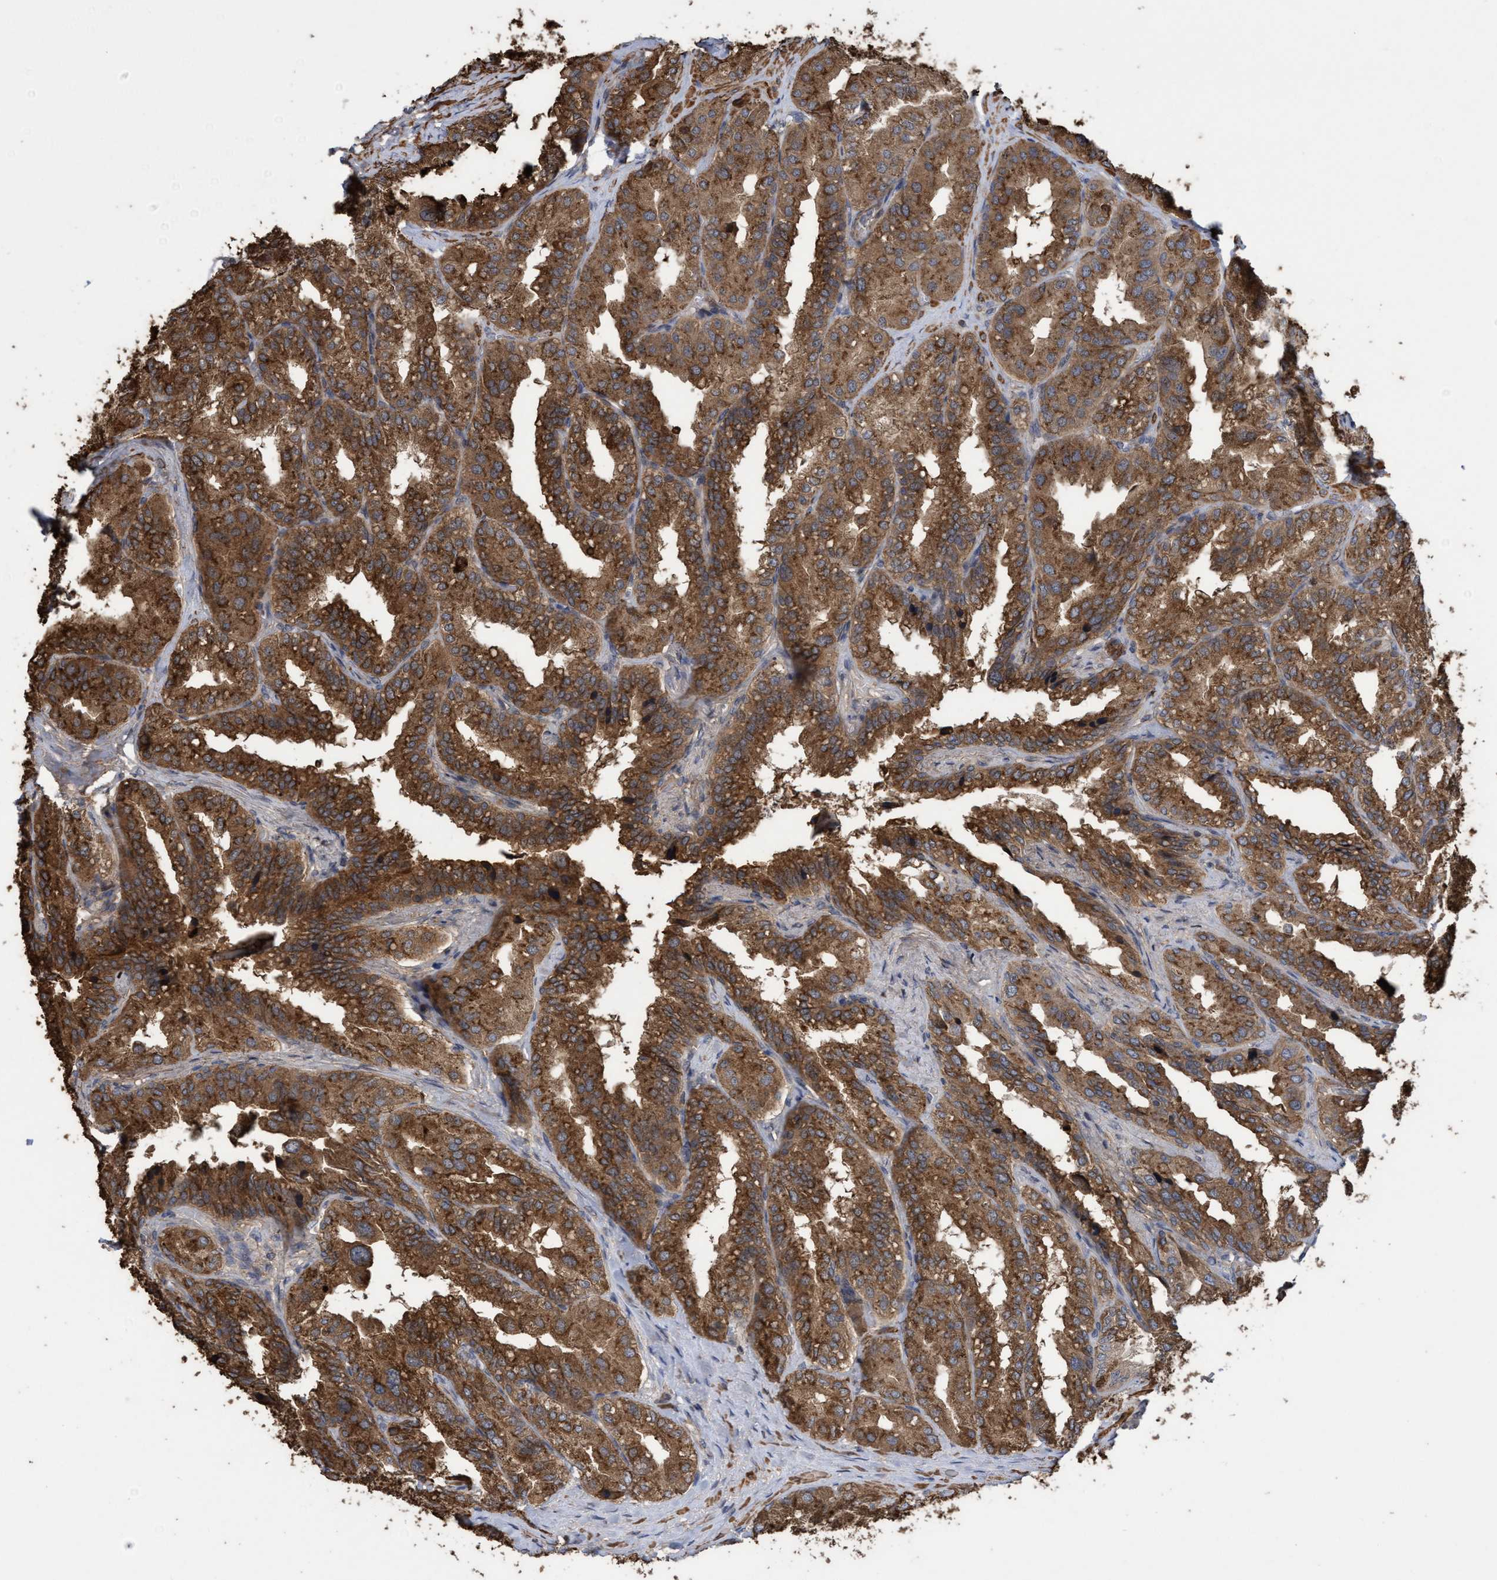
{"staining": {"intensity": "moderate", "quantity": ">75%", "location": "cytoplasmic/membranous"}, "tissue": "seminal vesicle", "cell_type": "Glandular cells", "image_type": "normal", "snomed": [{"axis": "morphology", "description": "Normal tissue, NOS"}, {"axis": "topography", "description": "Prostate"}, {"axis": "topography", "description": "Seminal veicle"}], "caption": "Approximately >75% of glandular cells in unremarkable human seminal vesicle reveal moderate cytoplasmic/membranous protein staining as visualized by brown immunohistochemical staining.", "gene": "SLBP", "patient": {"sex": "male", "age": 51}}